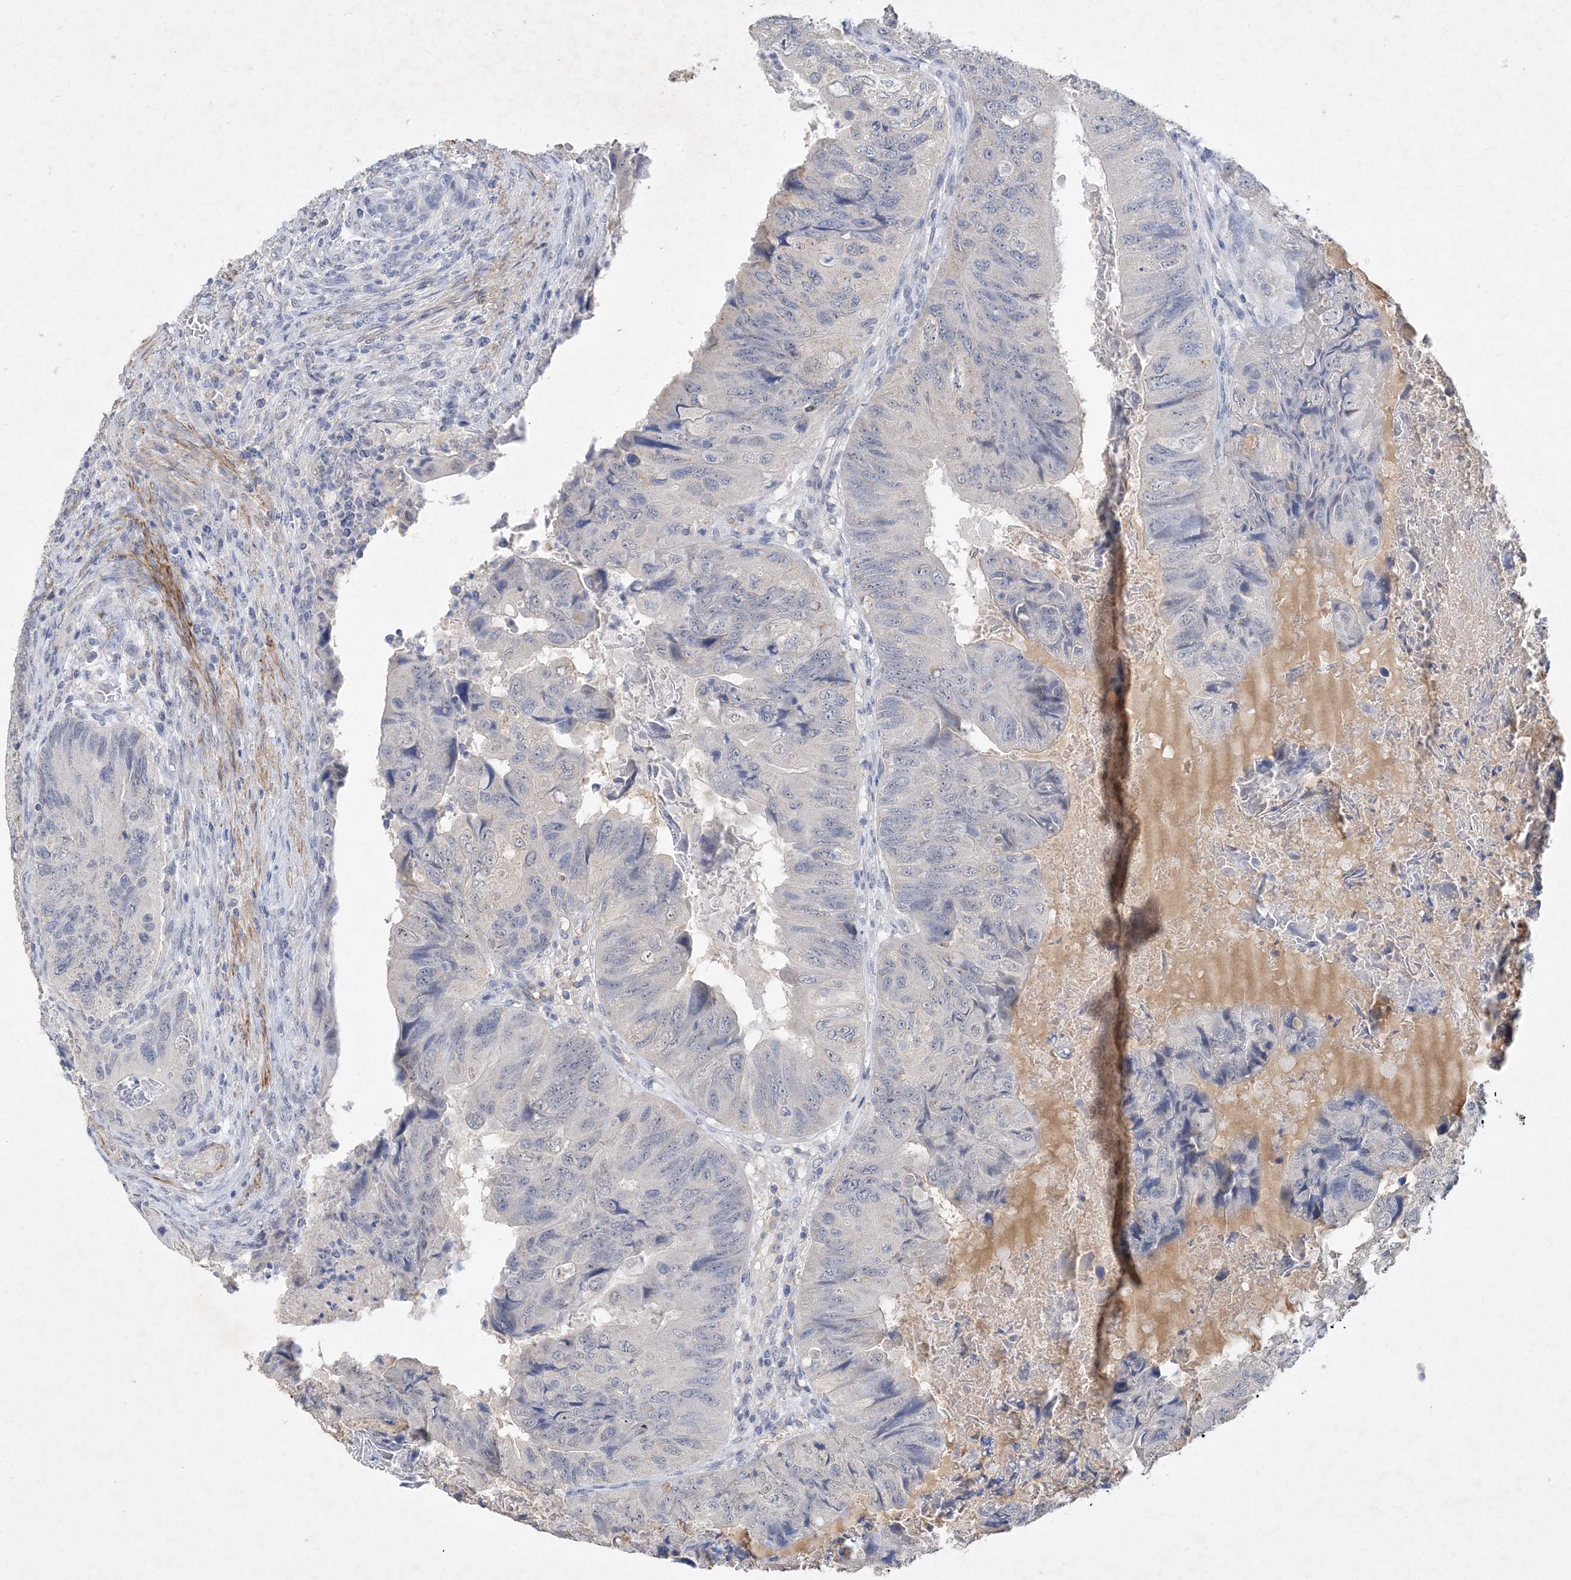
{"staining": {"intensity": "negative", "quantity": "none", "location": "none"}, "tissue": "colorectal cancer", "cell_type": "Tumor cells", "image_type": "cancer", "snomed": [{"axis": "morphology", "description": "Adenocarcinoma, NOS"}, {"axis": "topography", "description": "Rectum"}], "caption": "Protein analysis of adenocarcinoma (colorectal) reveals no significant staining in tumor cells. (Stains: DAB (3,3'-diaminobenzidine) IHC with hematoxylin counter stain, Microscopy: brightfield microscopy at high magnification).", "gene": "C11orf58", "patient": {"sex": "male", "age": 63}}